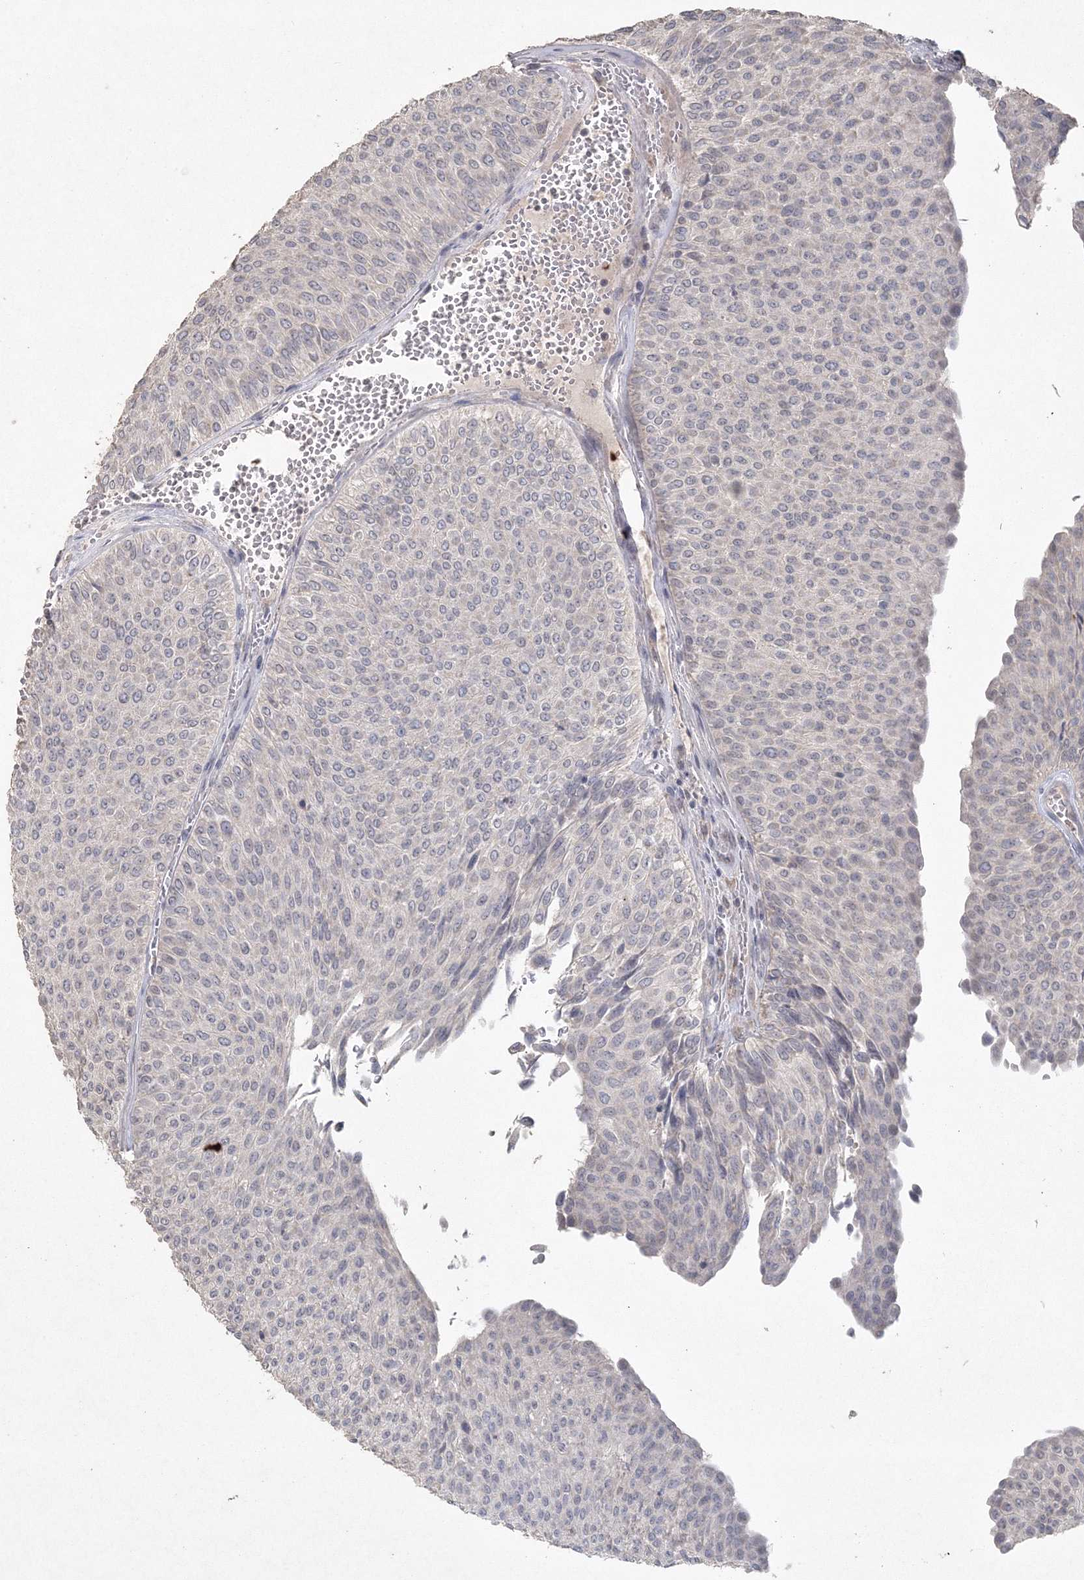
{"staining": {"intensity": "negative", "quantity": "none", "location": "none"}, "tissue": "urothelial cancer", "cell_type": "Tumor cells", "image_type": "cancer", "snomed": [{"axis": "morphology", "description": "Urothelial carcinoma, Low grade"}, {"axis": "topography", "description": "Urinary bladder"}], "caption": "This histopathology image is of low-grade urothelial carcinoma stained with immunohistochemistry to label a protein in brown with the nuclei are counter-stained blue. There is no positivity in tumor cells.", "gene": "UIMC1", "patient": {"sex": "male", "age": 78}}